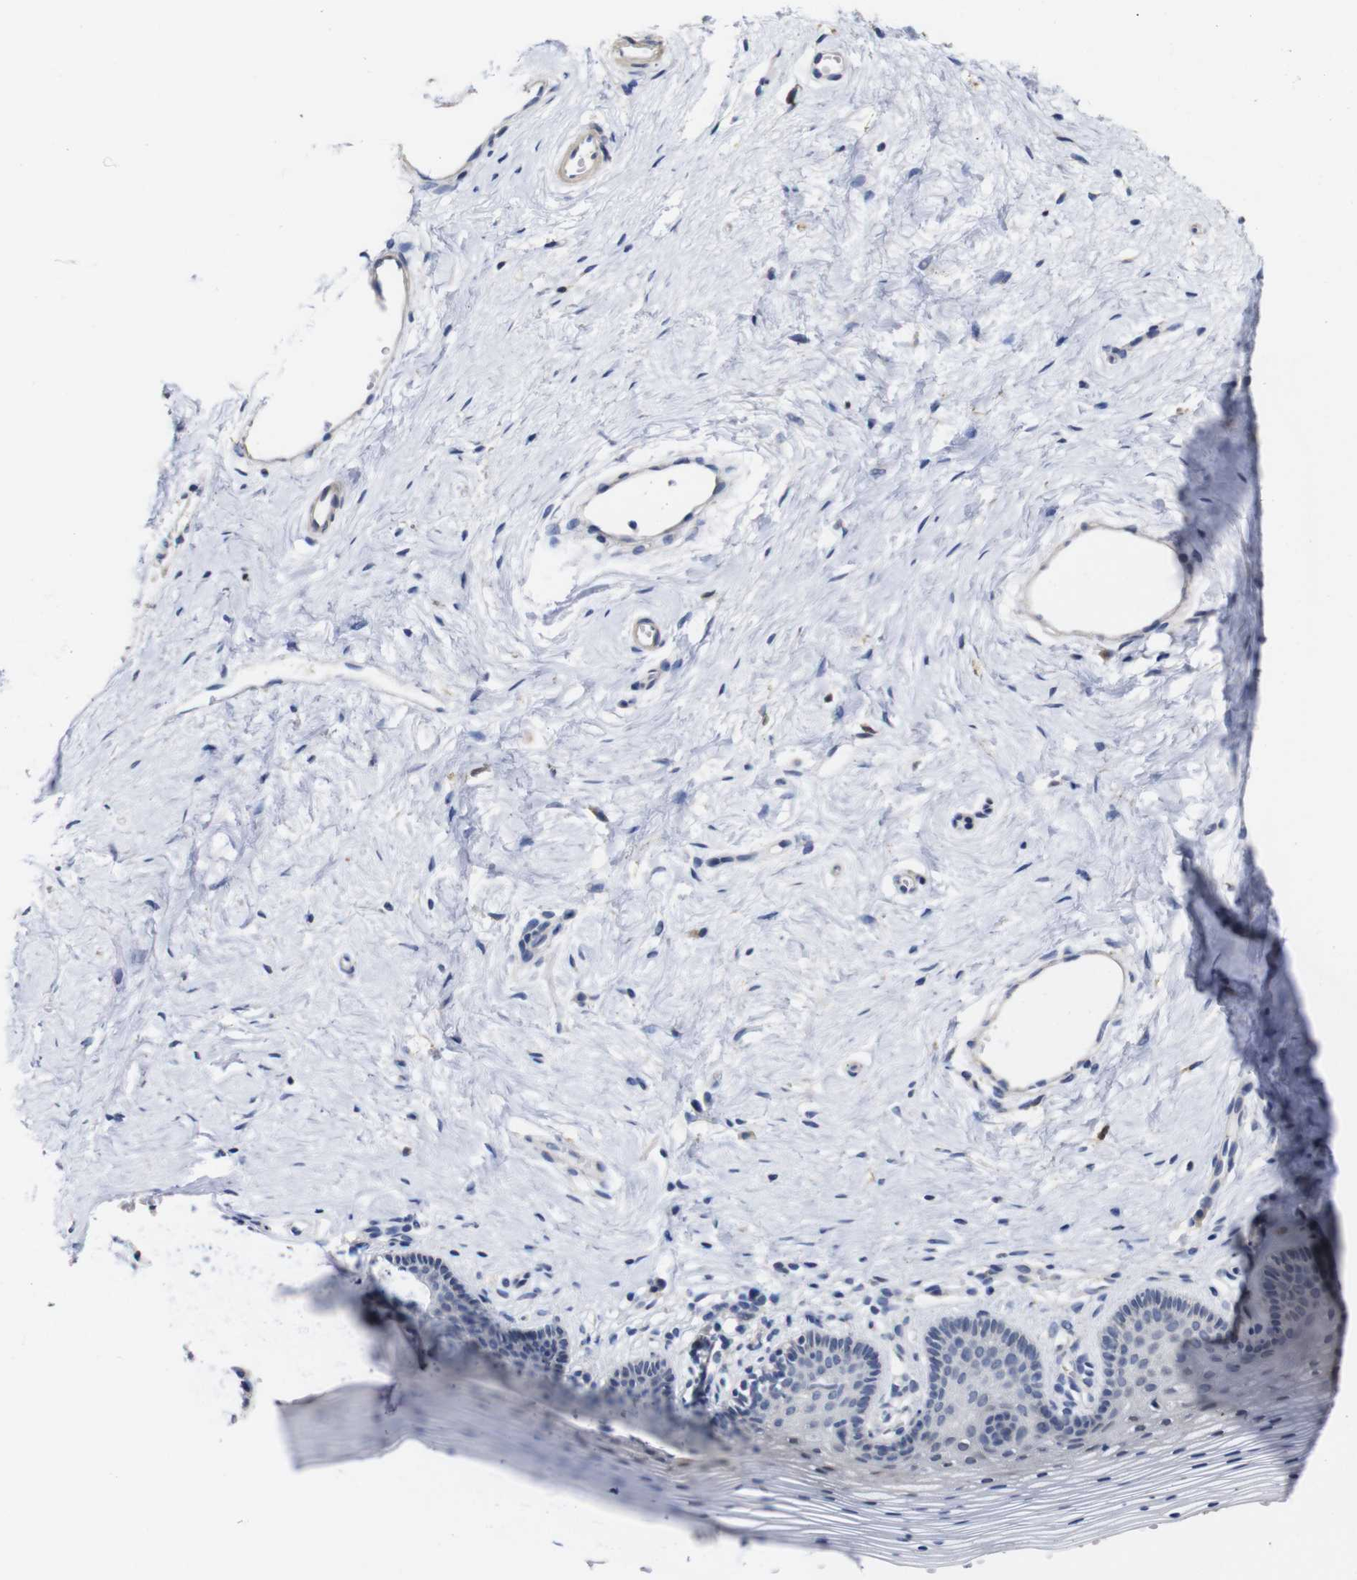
{"staining": {"intensity": "negative", "quantity": "none", "location": "none"}, "tissue": "vagina", "cell_type": "Squamous epithelial cells", "image_type": "normal", "snomed": [{"axis": "morphology", "description": "Normal tissue, NOS"}, {"axis": "topography", "description": "Vagina"}], "caption": "Immunohistochemical staining of unremarkable human vagina exhibits no significant expression in squamous epithelial cells. (DAB (3,3'-diaminobenzidine) IHC with hematoxylin counter stain).", "gene": "TCEAL9", "patient": {"sex": "female", "age": 32}}